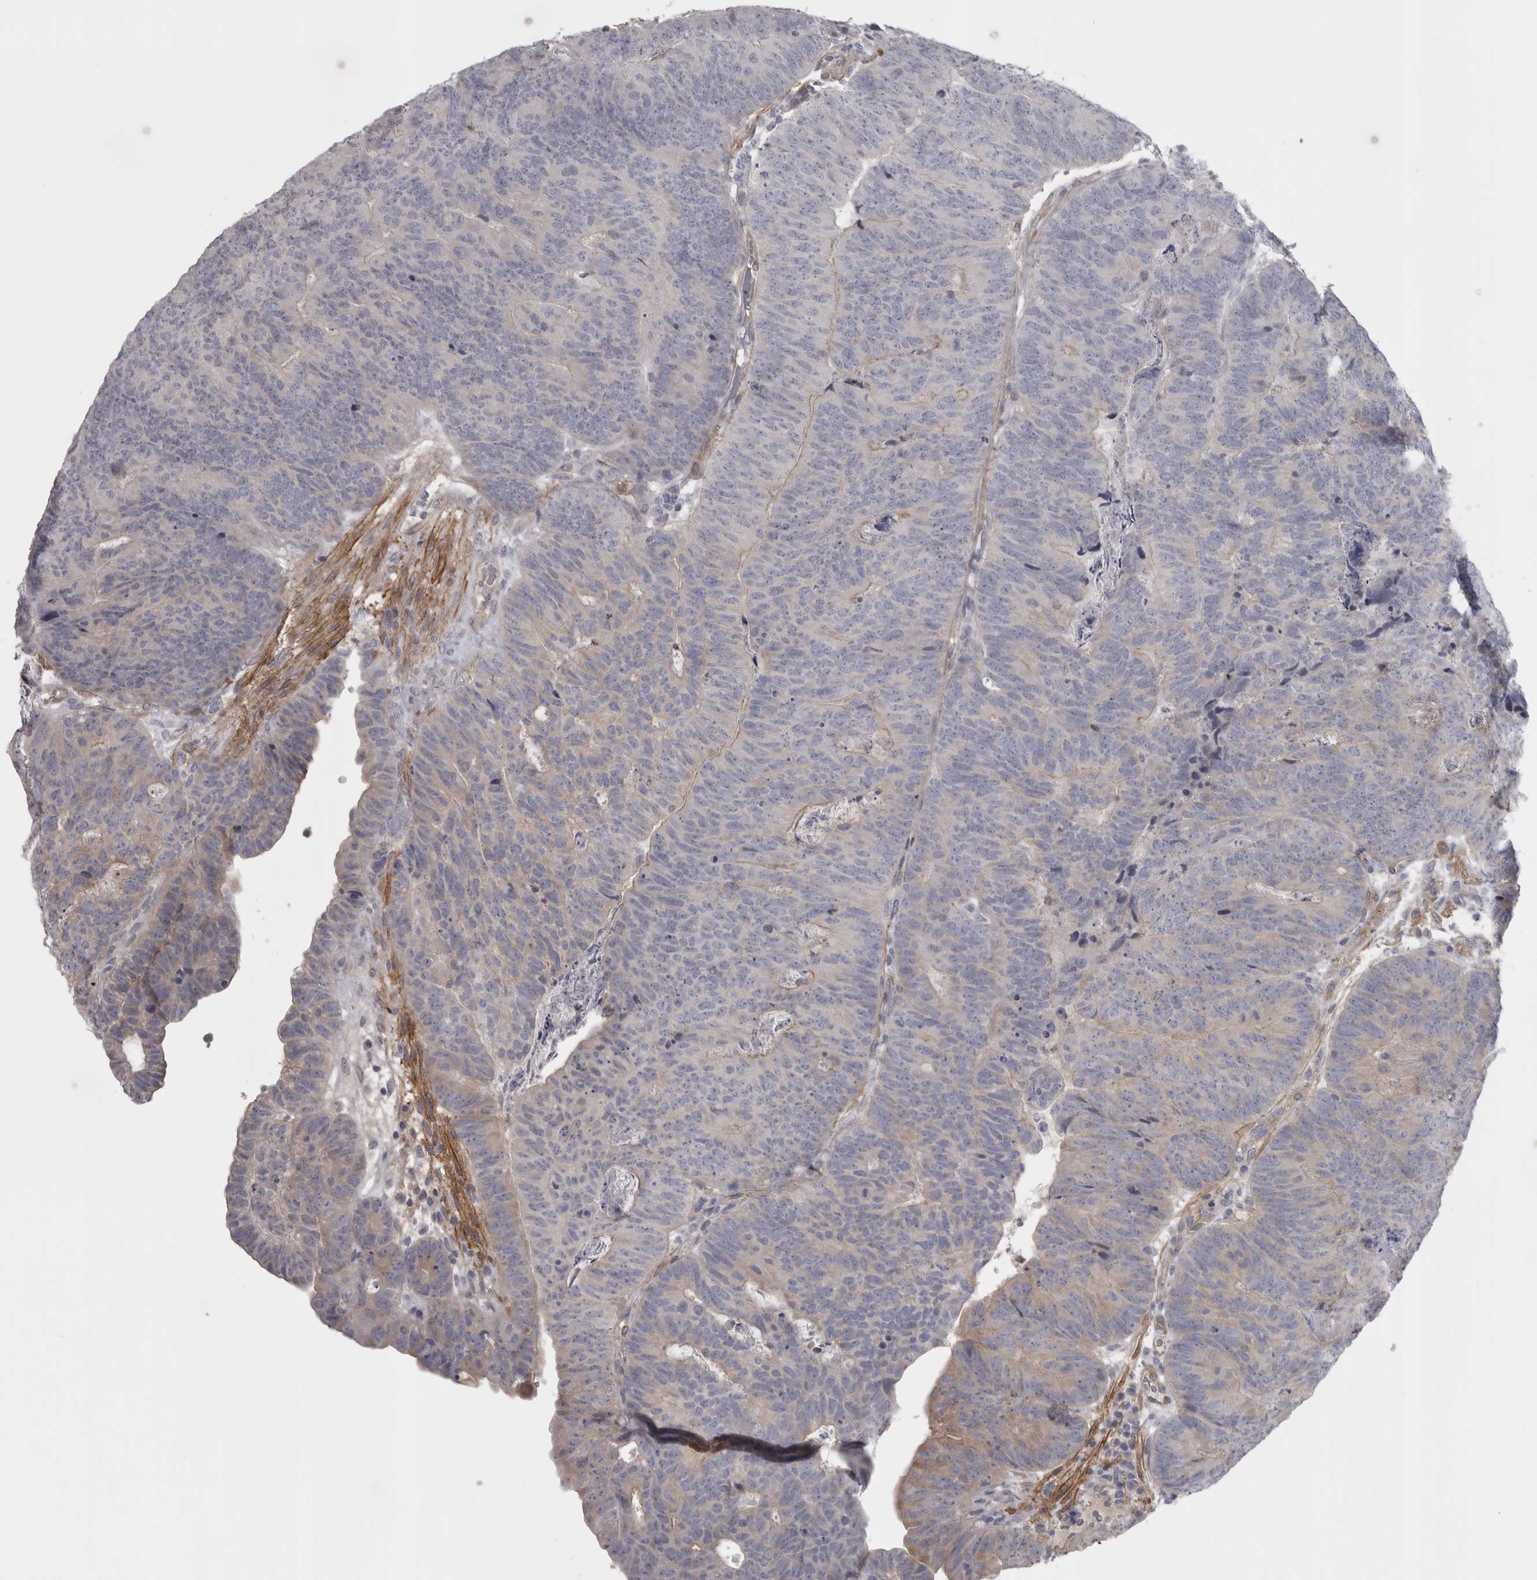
{"staining": {"intensity": "weak", "quantity": "<25%", "location": "cytoplasmic/membranous"}, "tissue": "colorectal cancer", "cell_type": "Tumor cells", "image_type": "cancer", "snomed": [{"axis": "morphology", "description": "Adenocarcinoma, NOS"}, {"axis": "topography", "description": "Colon"}], "caption": "A photomicrograph of human colorectal cancer (adenocarcinoma) is negative for staining in tumor cells.", "gene": "PPP1R12B", "patient": {"sex": "female", "age": 67}}